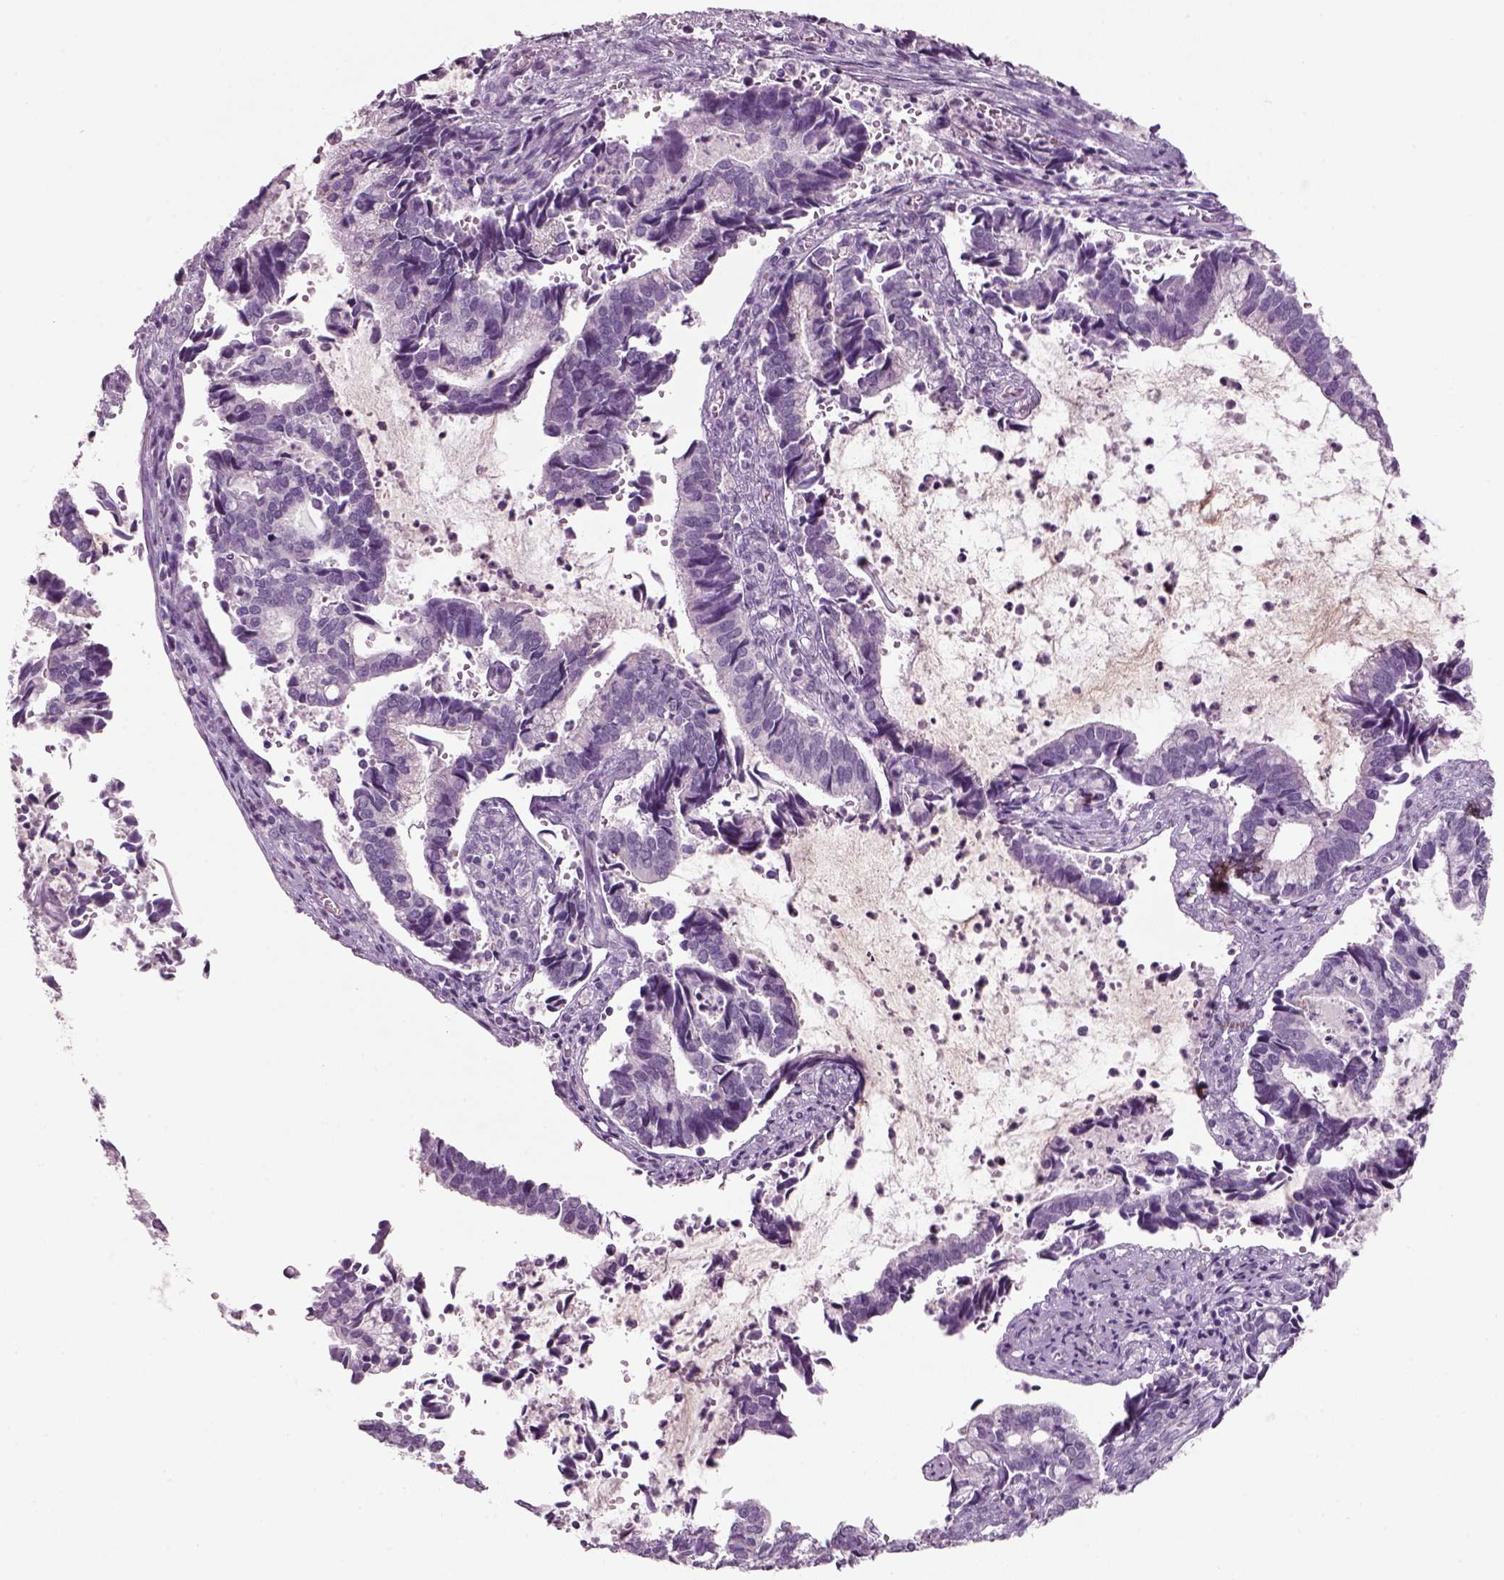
{"staining": {"intensity": "negative", "quantity": "none", "location": "none"}, "tissue": "cervical cancer", "cell_type": "Tumor cells", "image_type": "cancer", "snomed": [{"axis": "morphology", "description": "Adenocarcinoma, NOS"}, {"axis": "topography", "description": "Cervix"}], "caption": "This is an IHC image of cervical adenocarcinoma. There is no positivity in tumor cells.", "gene": "SLC6A2", "patient": {"sex": "female", "age": 42}}